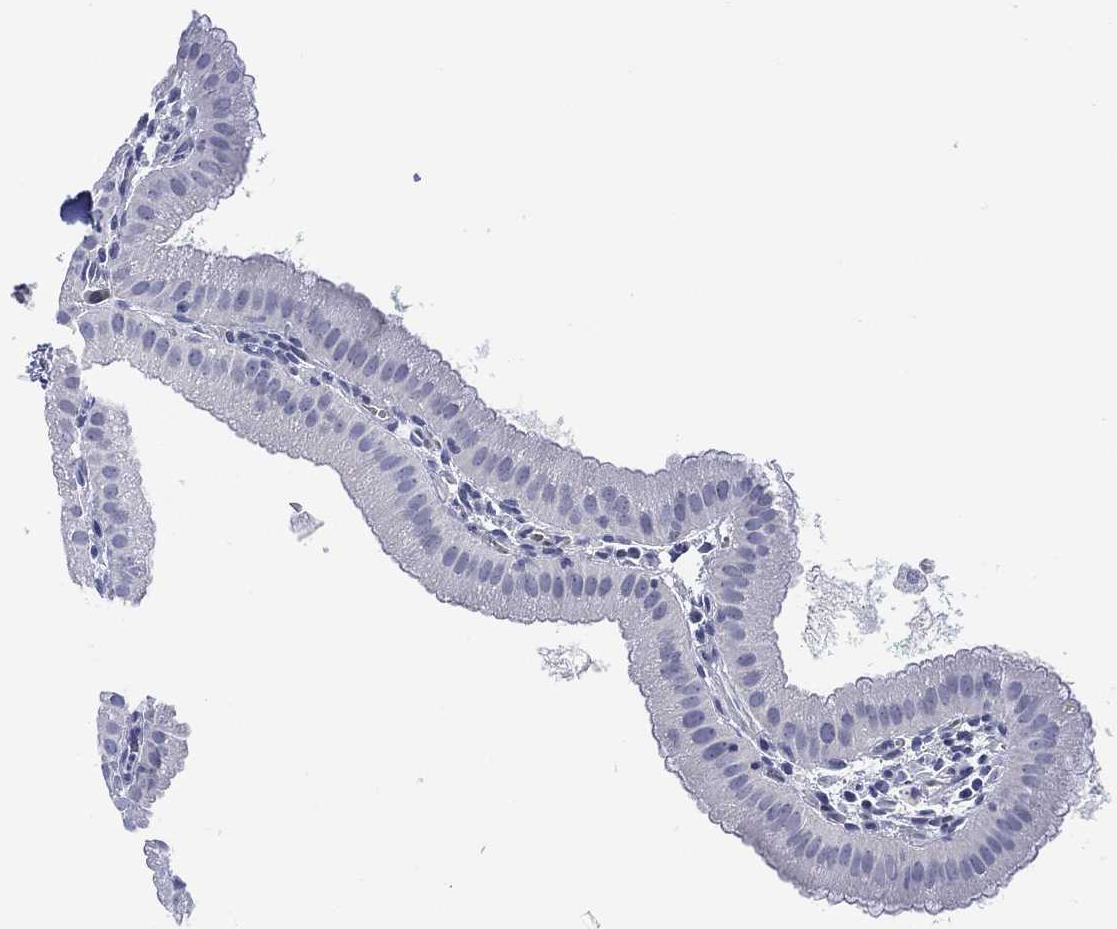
{"staining": {"intensity": "negative", "quantity": "none", "location": "none"}, "tissue": "gallbladder", "cell_type": "Glandular cells", "image_type": "normal", "snomed": [{"axis": "morphology", "description": "Normal tissue, NOS"}, {"axis": "topography", "description": "Gallbladder"}], "caption": "The image shows no staining of glandular cells in unremarkable gallbladder.", "gene": "MSI1", "patient": {"sex": "male", "age": 67}}